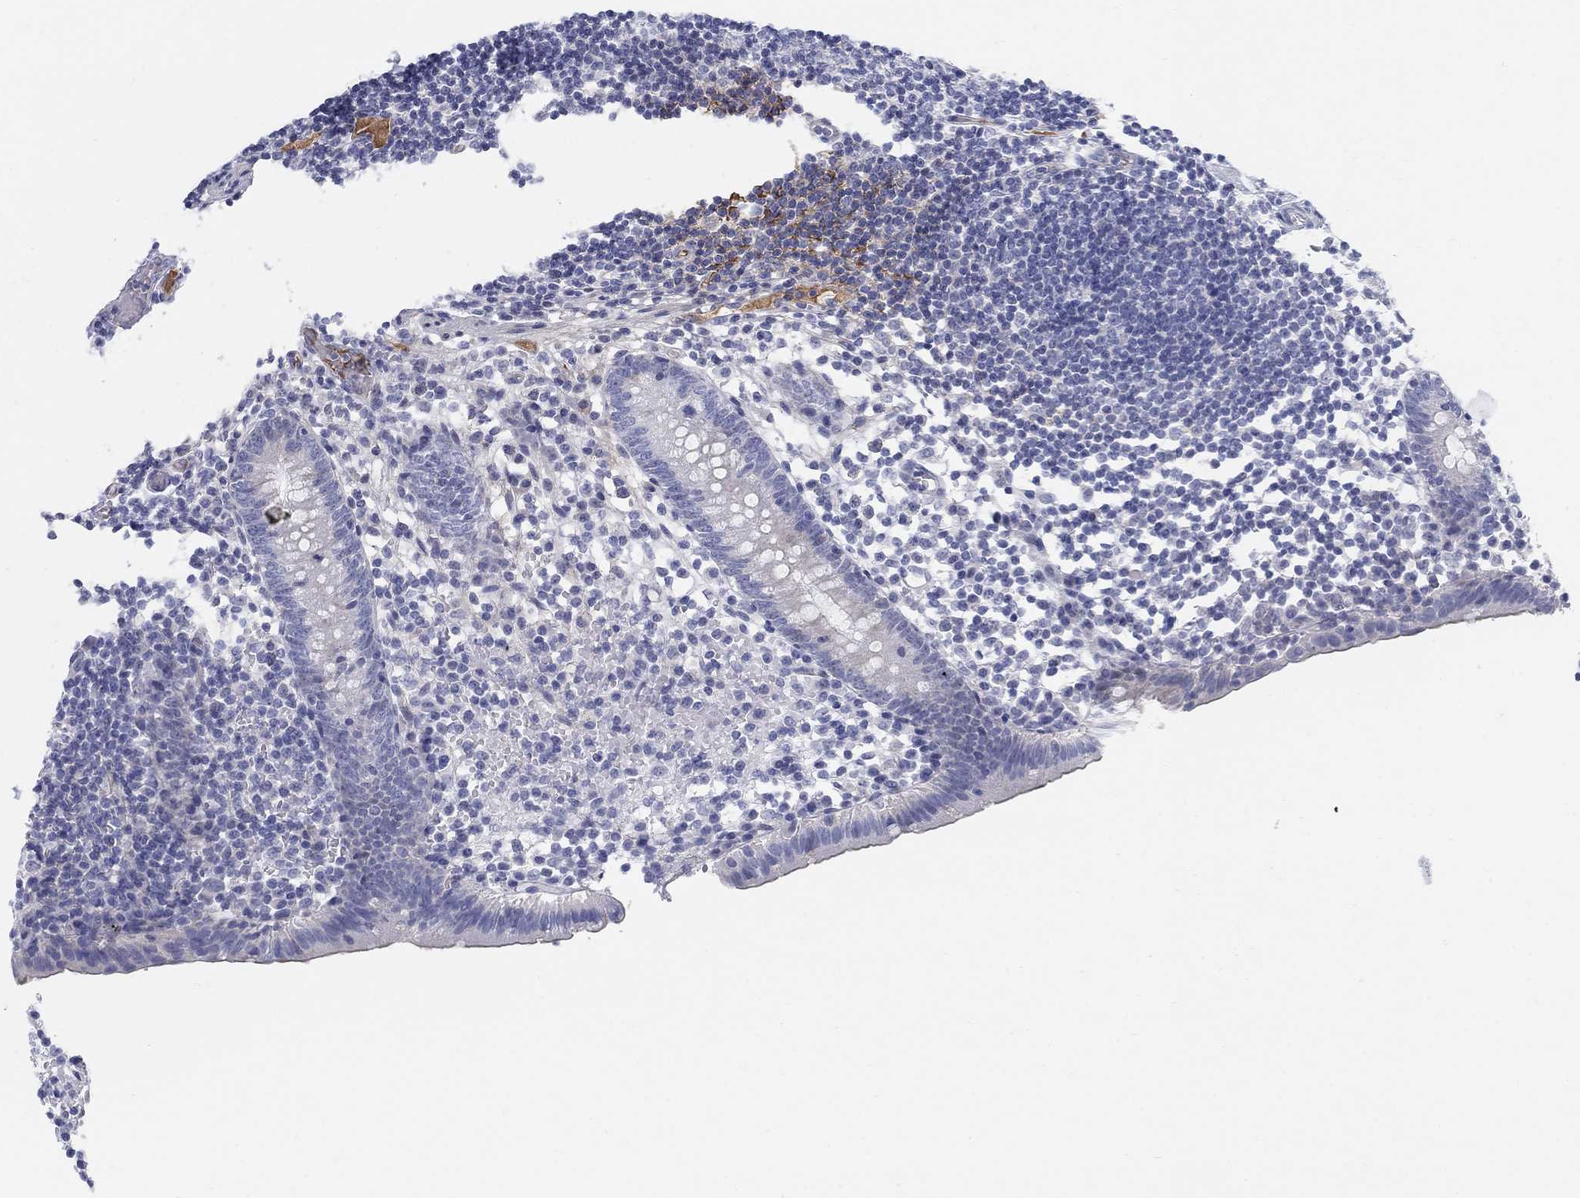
{"staining": {"intensity": "negative", "quantity": "none", "location": "none"}, "tissue": "appendix", "cell_type": "Glandular cells", "image_type": "normal", "snomed": [{"axis": "morphology", "description": "Normal tissue, NOS"}, {"axis": "topography", "description": "Appendix"}], "caption": "IHC image of benign human appendix stained for a protein (brown), which demonstrates no positivity in glandular cells. The staining is performed using DAB (3,3'-diaminobenzidine) brown chromogen with nuclei counter-stained in using hematoxylin.", "gene": "HEATR4", "patient": {"sex": "female", "age": 40}}